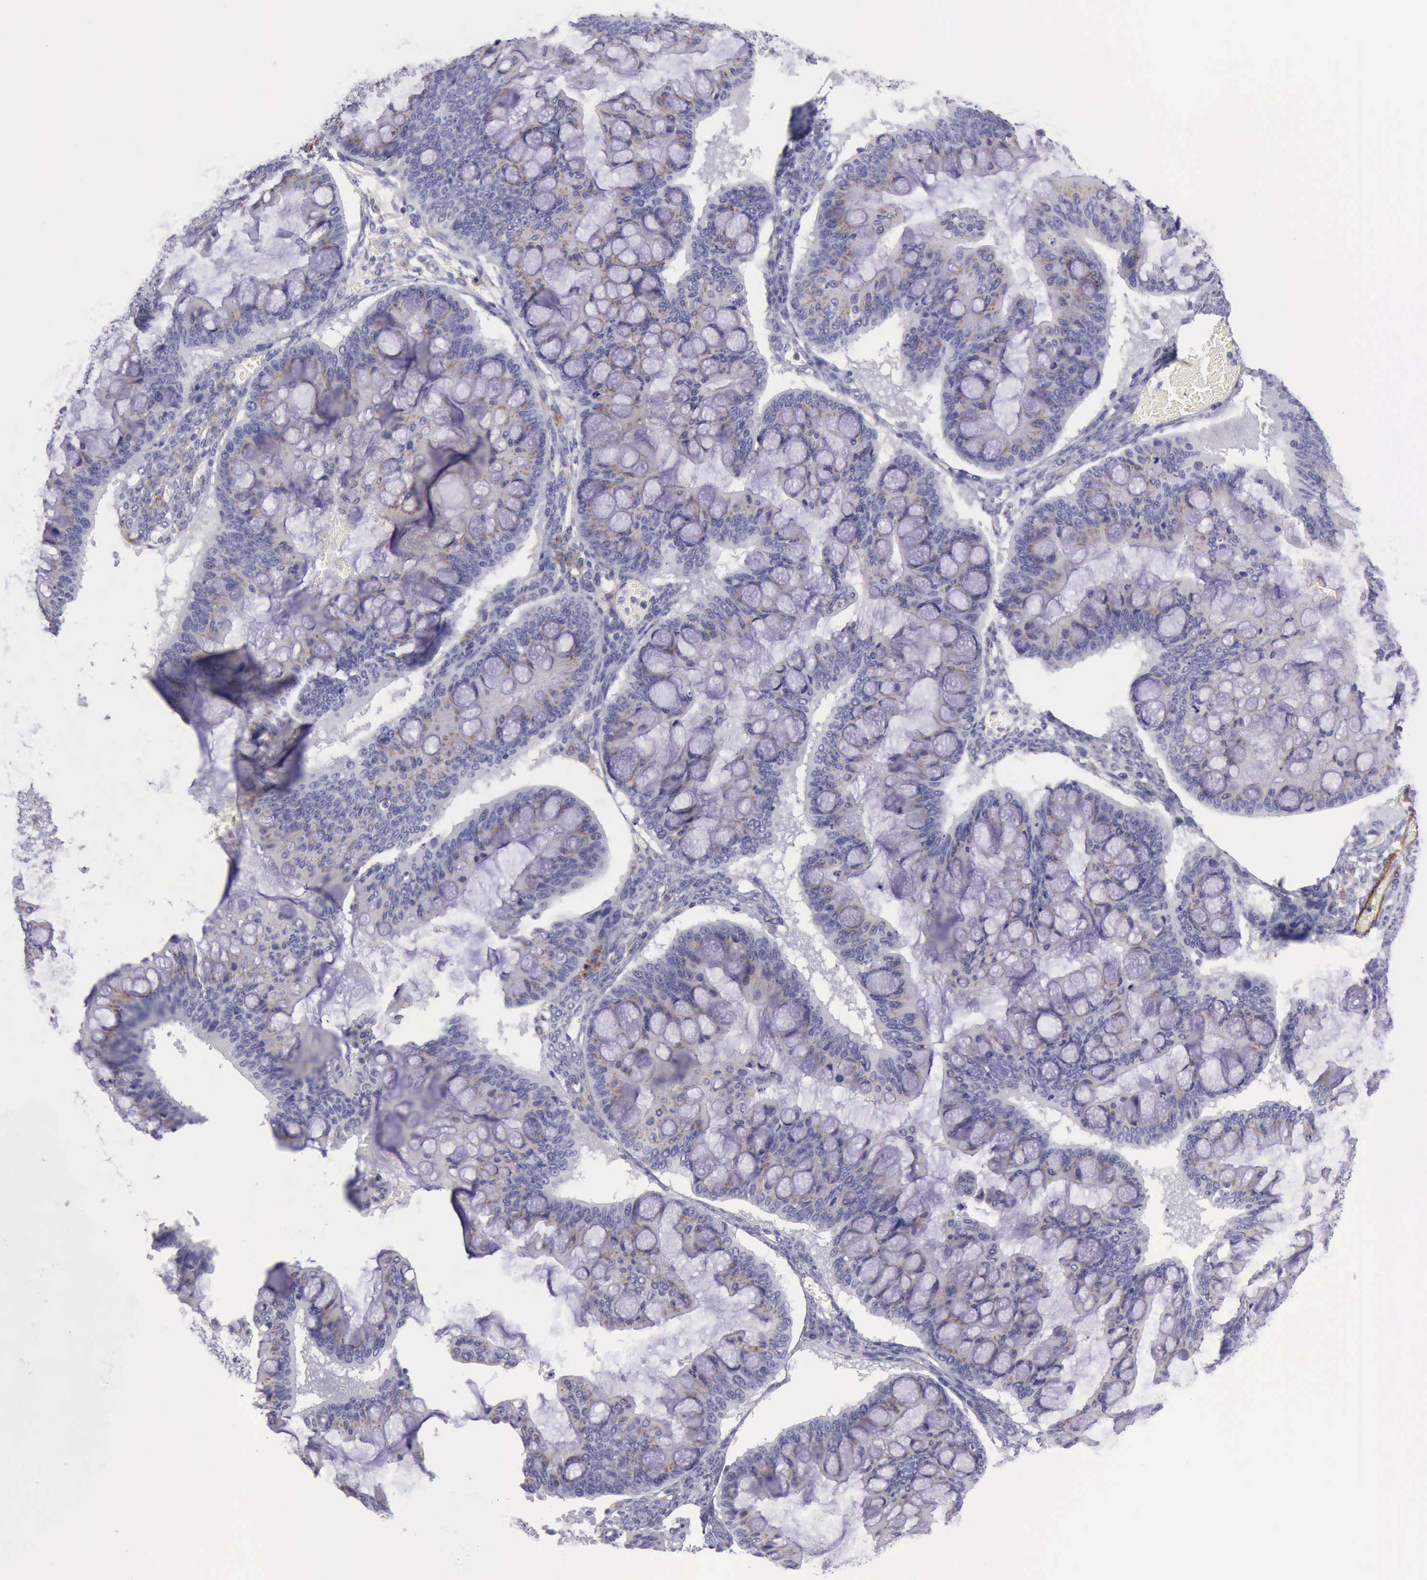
{"staining": {"intensity": "weak", "quantity": "25%-75%", "location": "cytoplasmic/membranous"}, "tissue": "ovarian cancer", "cell_type": "Tumor cells", "image_type": "cancer", "snomed": [{"axis": "morphology", "description": "Cystadenocarcinoma, mucinous, NOS"}, {"axis": "topography", "description": "Ovary"}], "caption": "Brown immunohistochemical staining in ovarian cancer (mucinous cystadenocarcinoma) shows weak cytoplasmic/membranous staining in about 25%-75% of tumor cells.", "gene": "AOC3", "patient": {"sex": "female", "age": 73}}